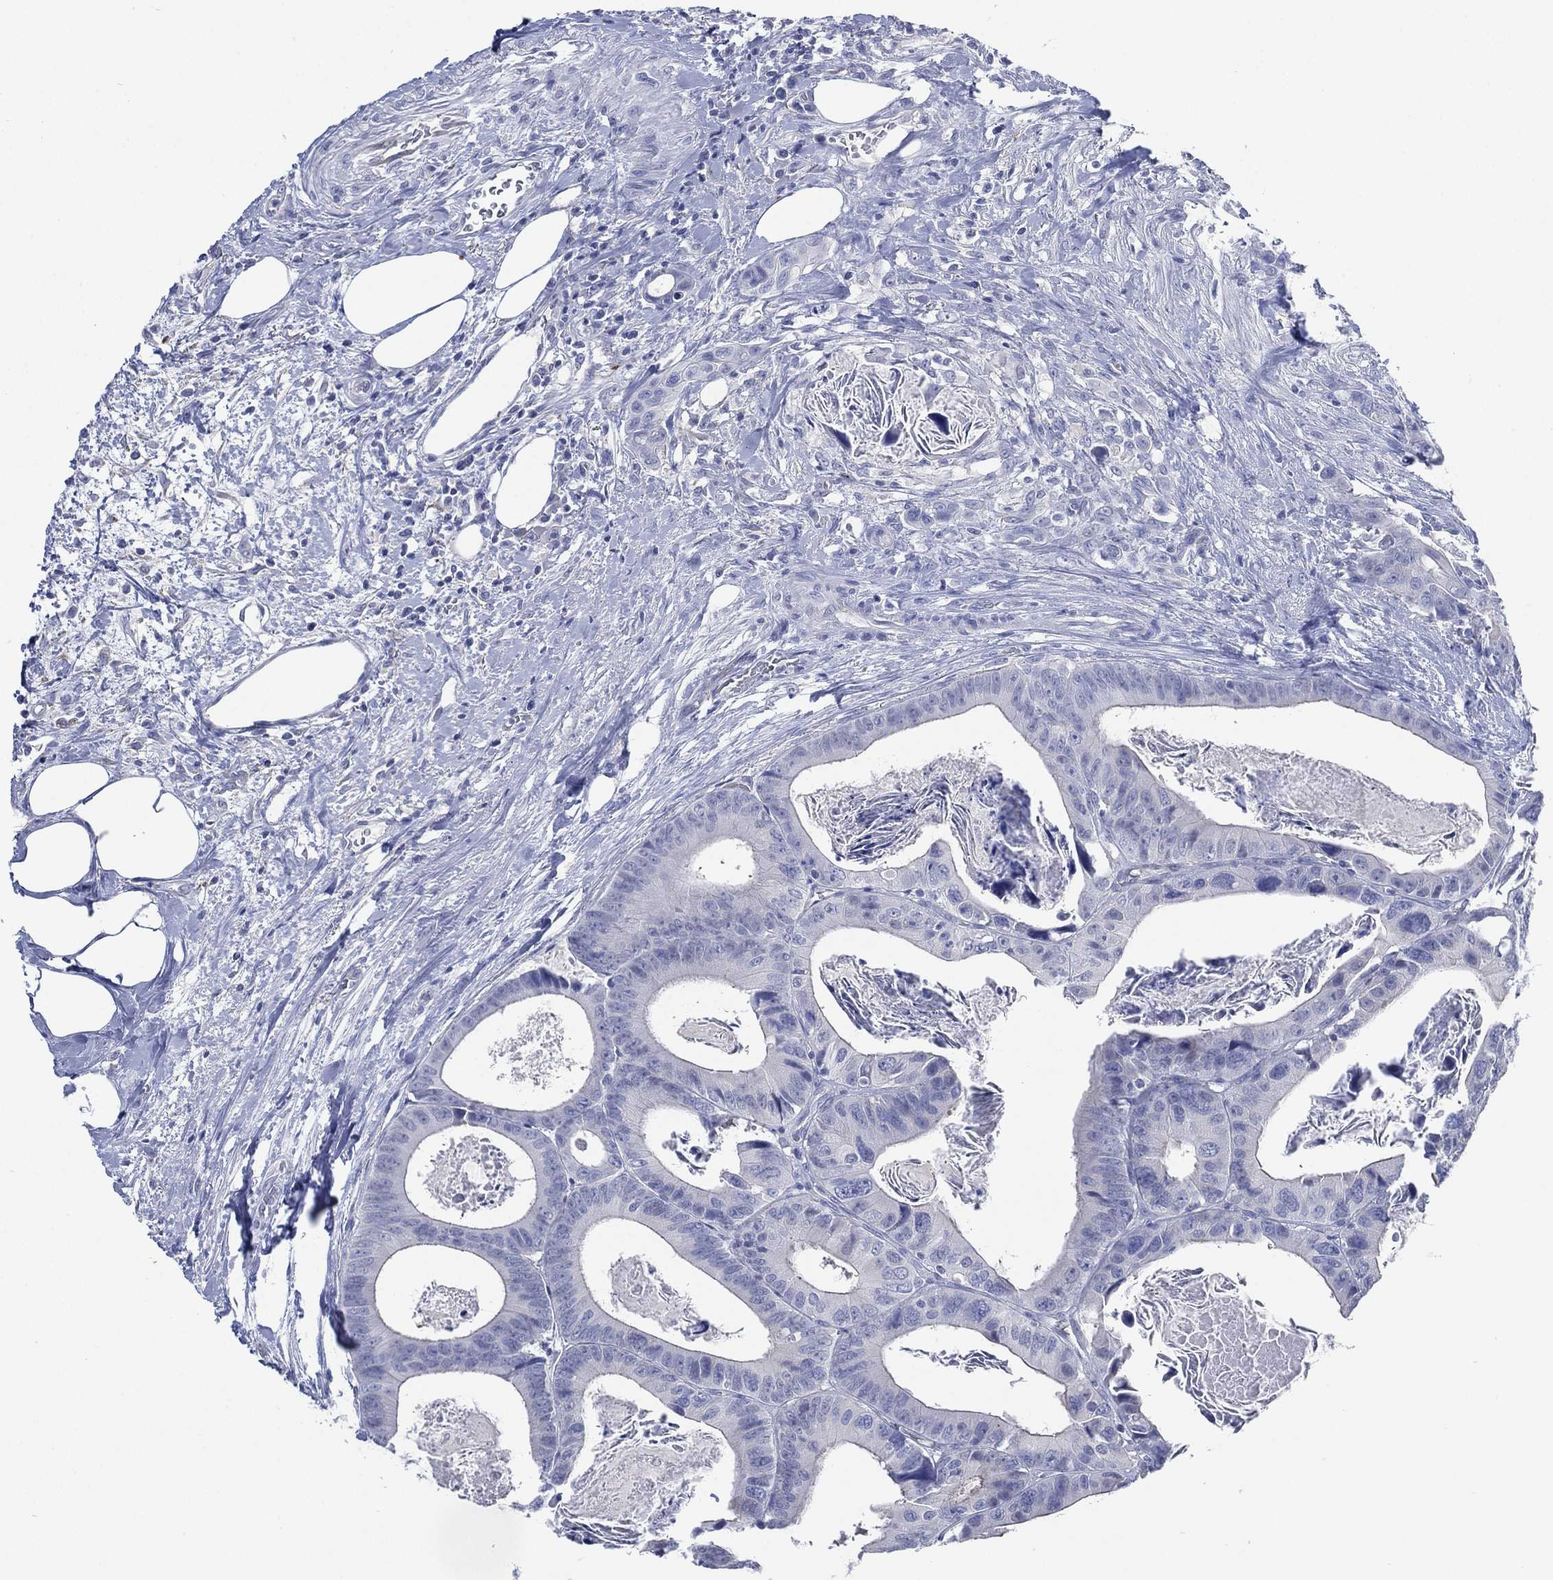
{"staining": {"intensity": "negative", "quantity": "none", "location": "none"}, "tissue": "colorectal cancer", "cell_type": "Tumor cells", "image_type": "cancer", "snomed": [{"axis": "morphology", "description": "Adenocarcinoma, NOS"}, {"axis": "topography", "description": "Rectum"}], "caption": "The histopathology image displays no significant expression in tumor cells of colorectal cancer (adenocarcinoma). (DAB (3,3'-diaminobenzidine) IHC visualized using brightfield microscopy, high magnification).", "gene": "C5orf46", "patient": {"sex": "male", "age": 64}}